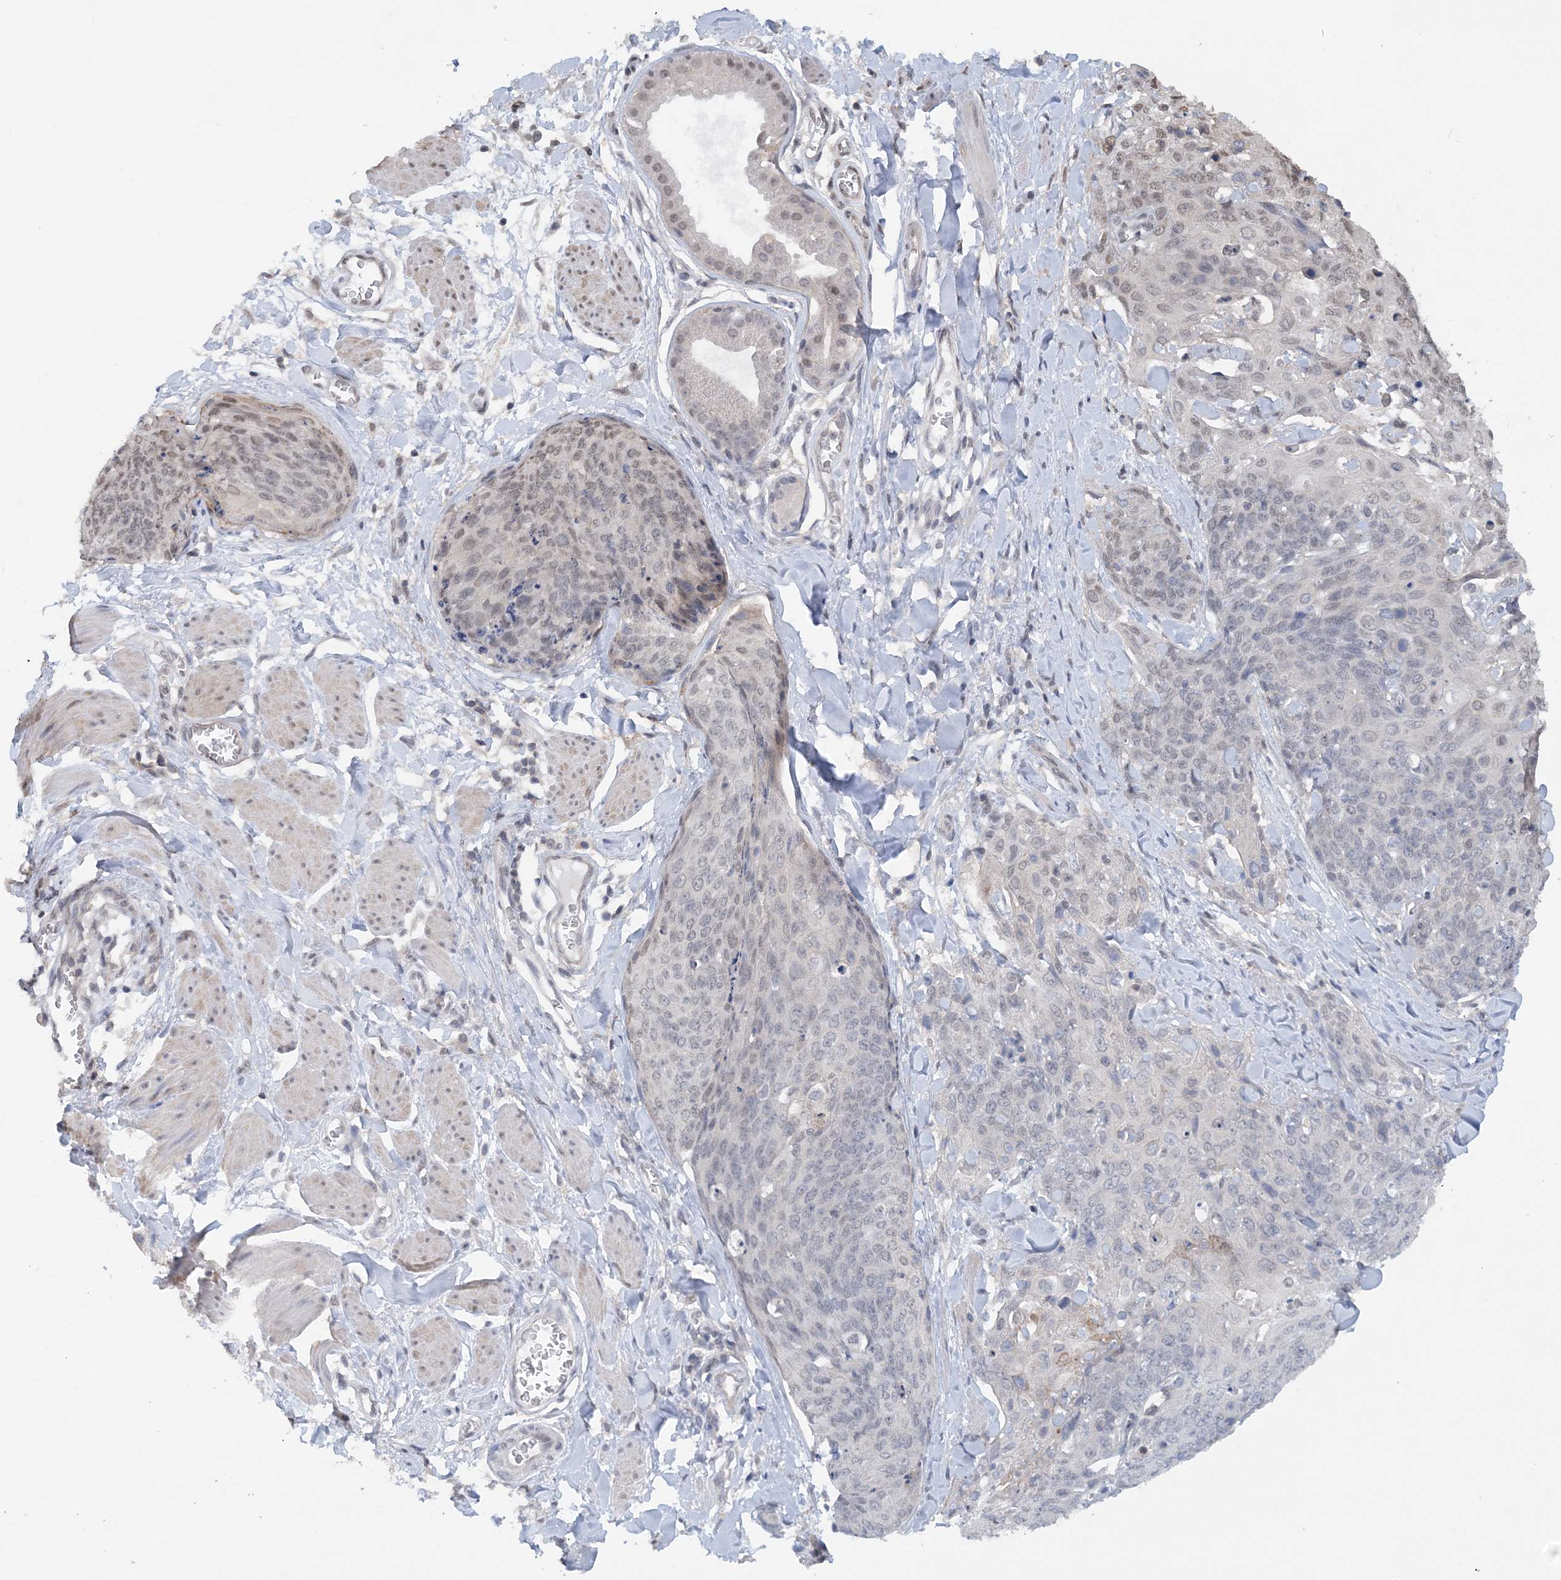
{"staining": {"intensity": "weak", "quantity": "<25%", "location": "nuclear"}, "tissue": "skin cancer", "cell_type": "Tumor cells", "image_type": "cancer", "snomed": [{"axis": "morphology", "description": "Squamous cell carcinoma, NOS"}, {"axis": "topography", "description": "Skin"}, {"axis": "topography", "description": "Vulva"}], "caption": "Skin cancer was stained to show a protein in brown. There is no significant expression in tumor cells.", "gene": "CCDC152", "patient": {"sex": "female", "age": 85}}